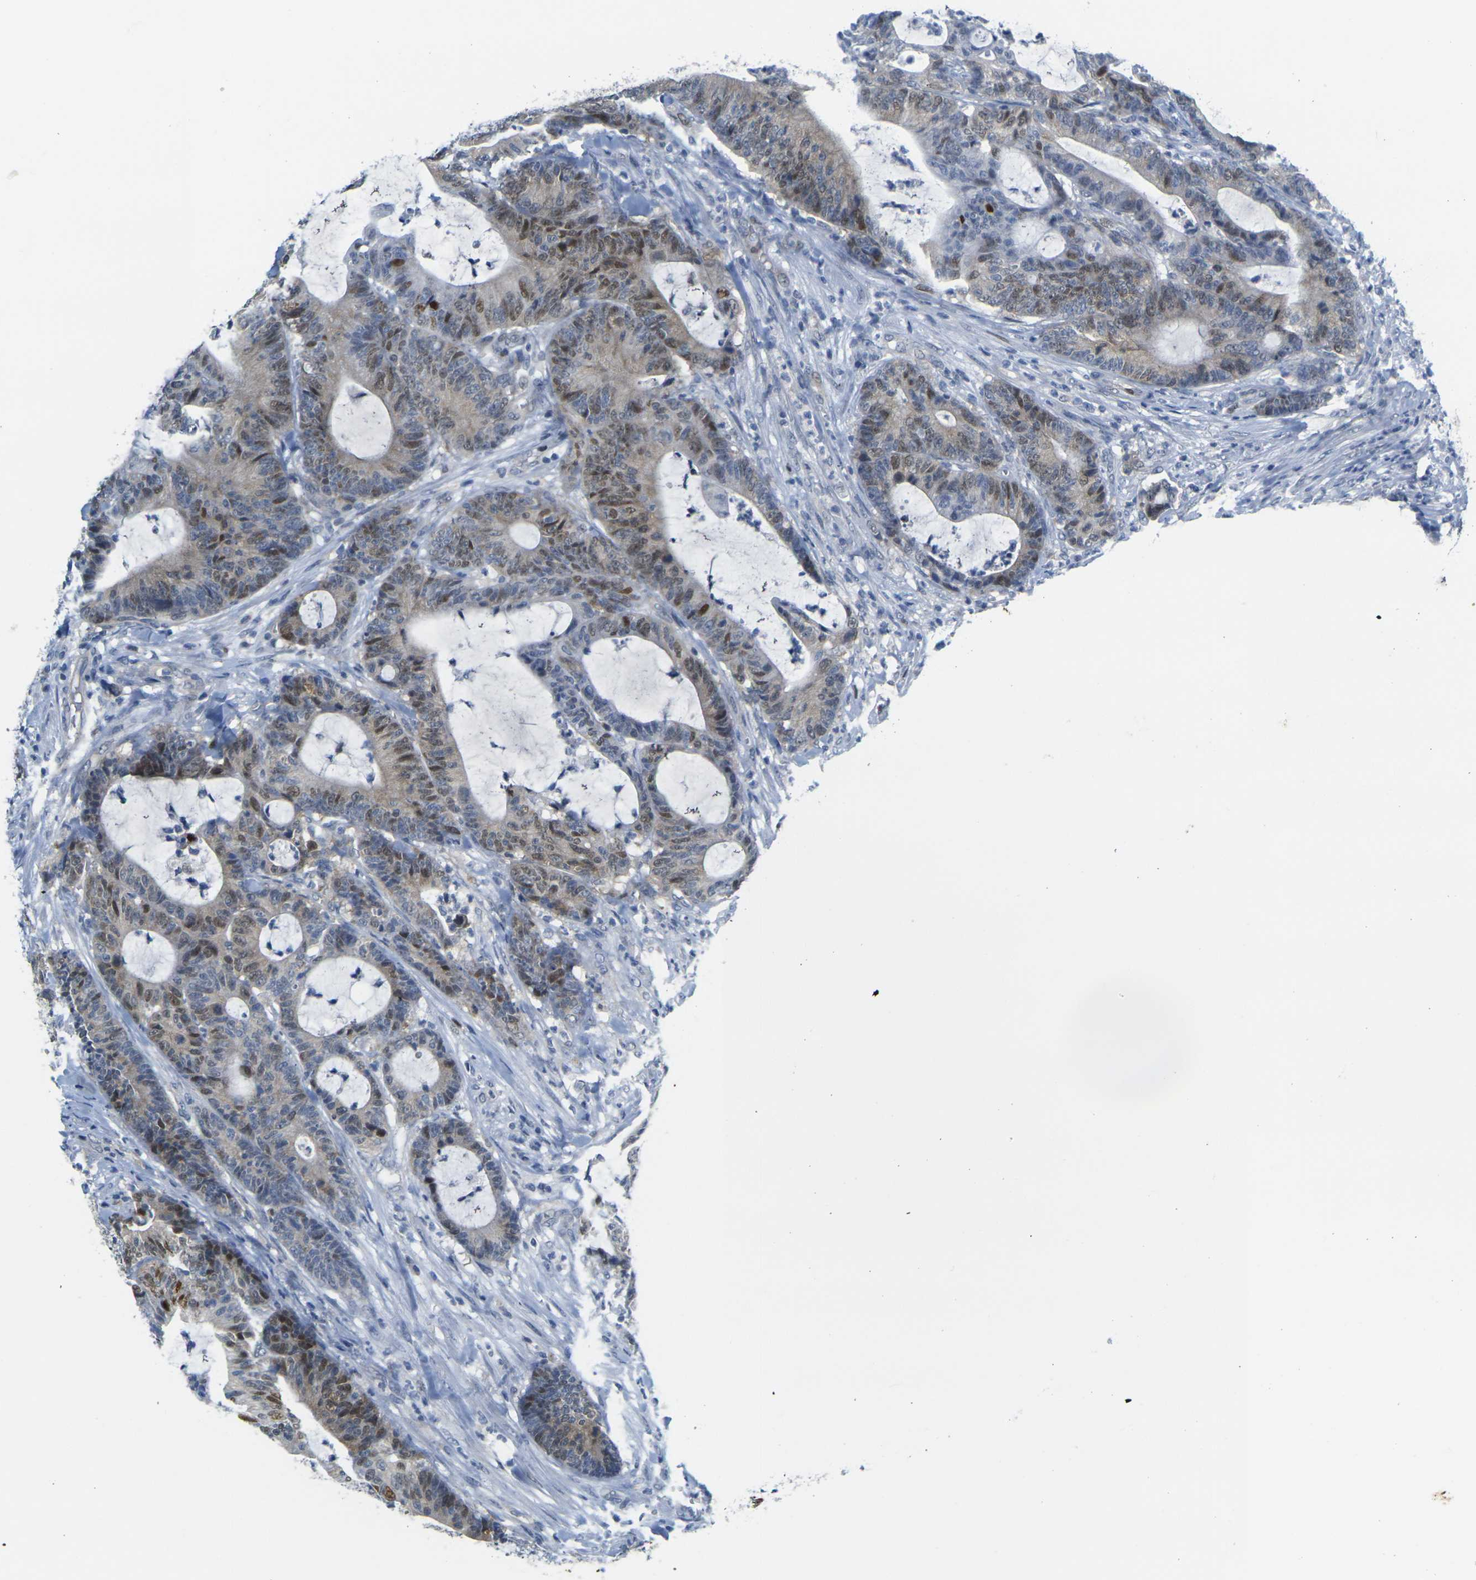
{"staining": {"intensity": "moderate", "quantity": "25%-75%", "location": "nuclear"}, "tissue": "colorectal cancer", "cell_type": "Tumor cells", "image_type": "cancer", "snomed": [{"axis": "morphology", "description": "Adenocarcinoma, NOS"}, {"axis": "topography", "description": "Colon"}], "caption": "Immunohistochemical staining of colorectal adenocarcinoma reveals medium levels of moderate nuclear protein staining in about 25%-75% of tumor cells. (DAB (3,3'-diaminobenzidine) = brown stain, brightfield microscopy at high magnification).", "gene": "CDK2", "patient": {"sex": "female", "age": 84}}